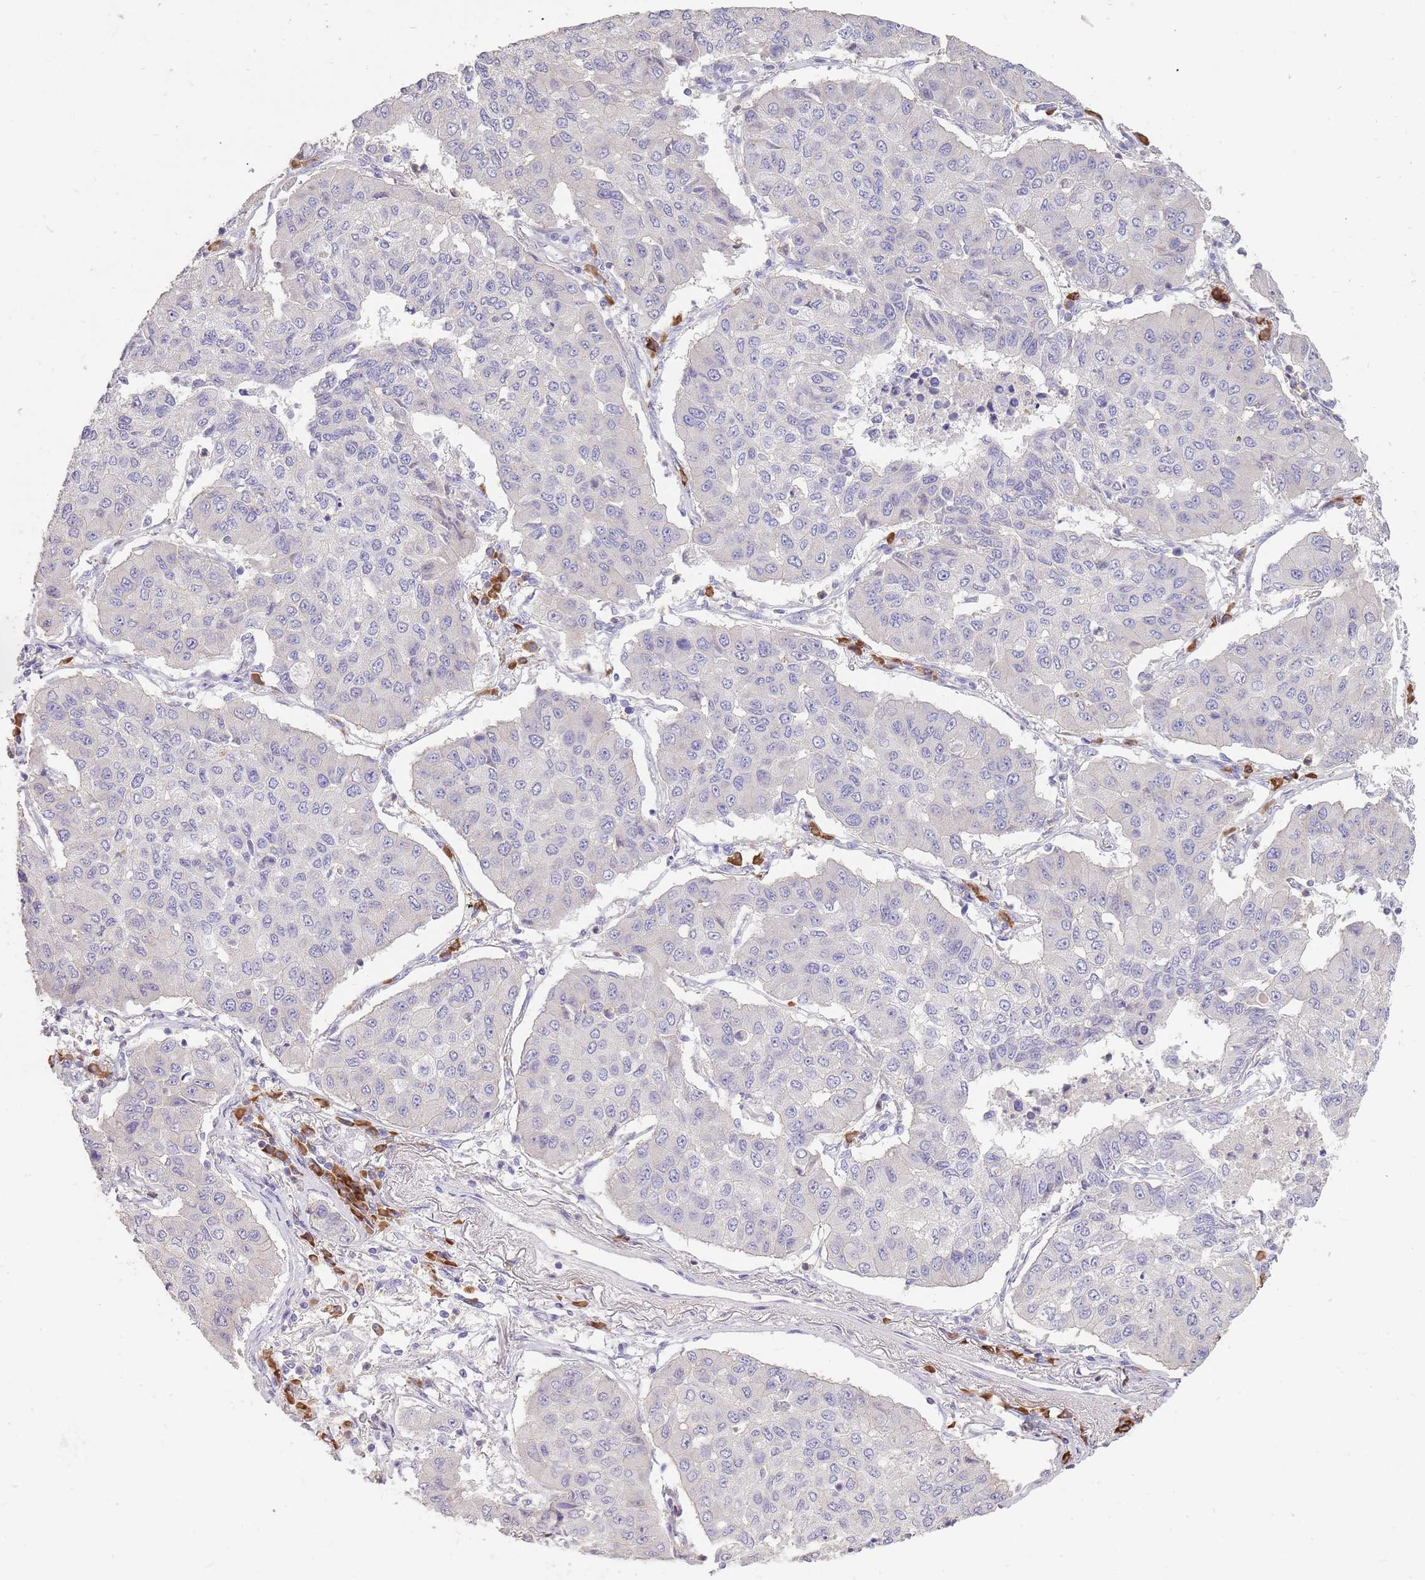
{"staining": {"intensity": "negative", "quantity": "none", "location": "none"}, "tissue": "lung cancer", "cell_type": "Tumor cells", "image_type": "cancer", "snomed": [{"axis": "morphology", "description": "Squamous cell carcinoma, NOS"}, {"axis": "topography", "description": "Lung"}], "caption": "High magnification brightfield microscopy of squamous cell carcinoma (lung) stained with DAB (brown) and counterstained with hematoxylin (blue): tumor cells show no significant expression.", "gene": "FRG2C", "patient": {"sex": "male", "age": 74}}